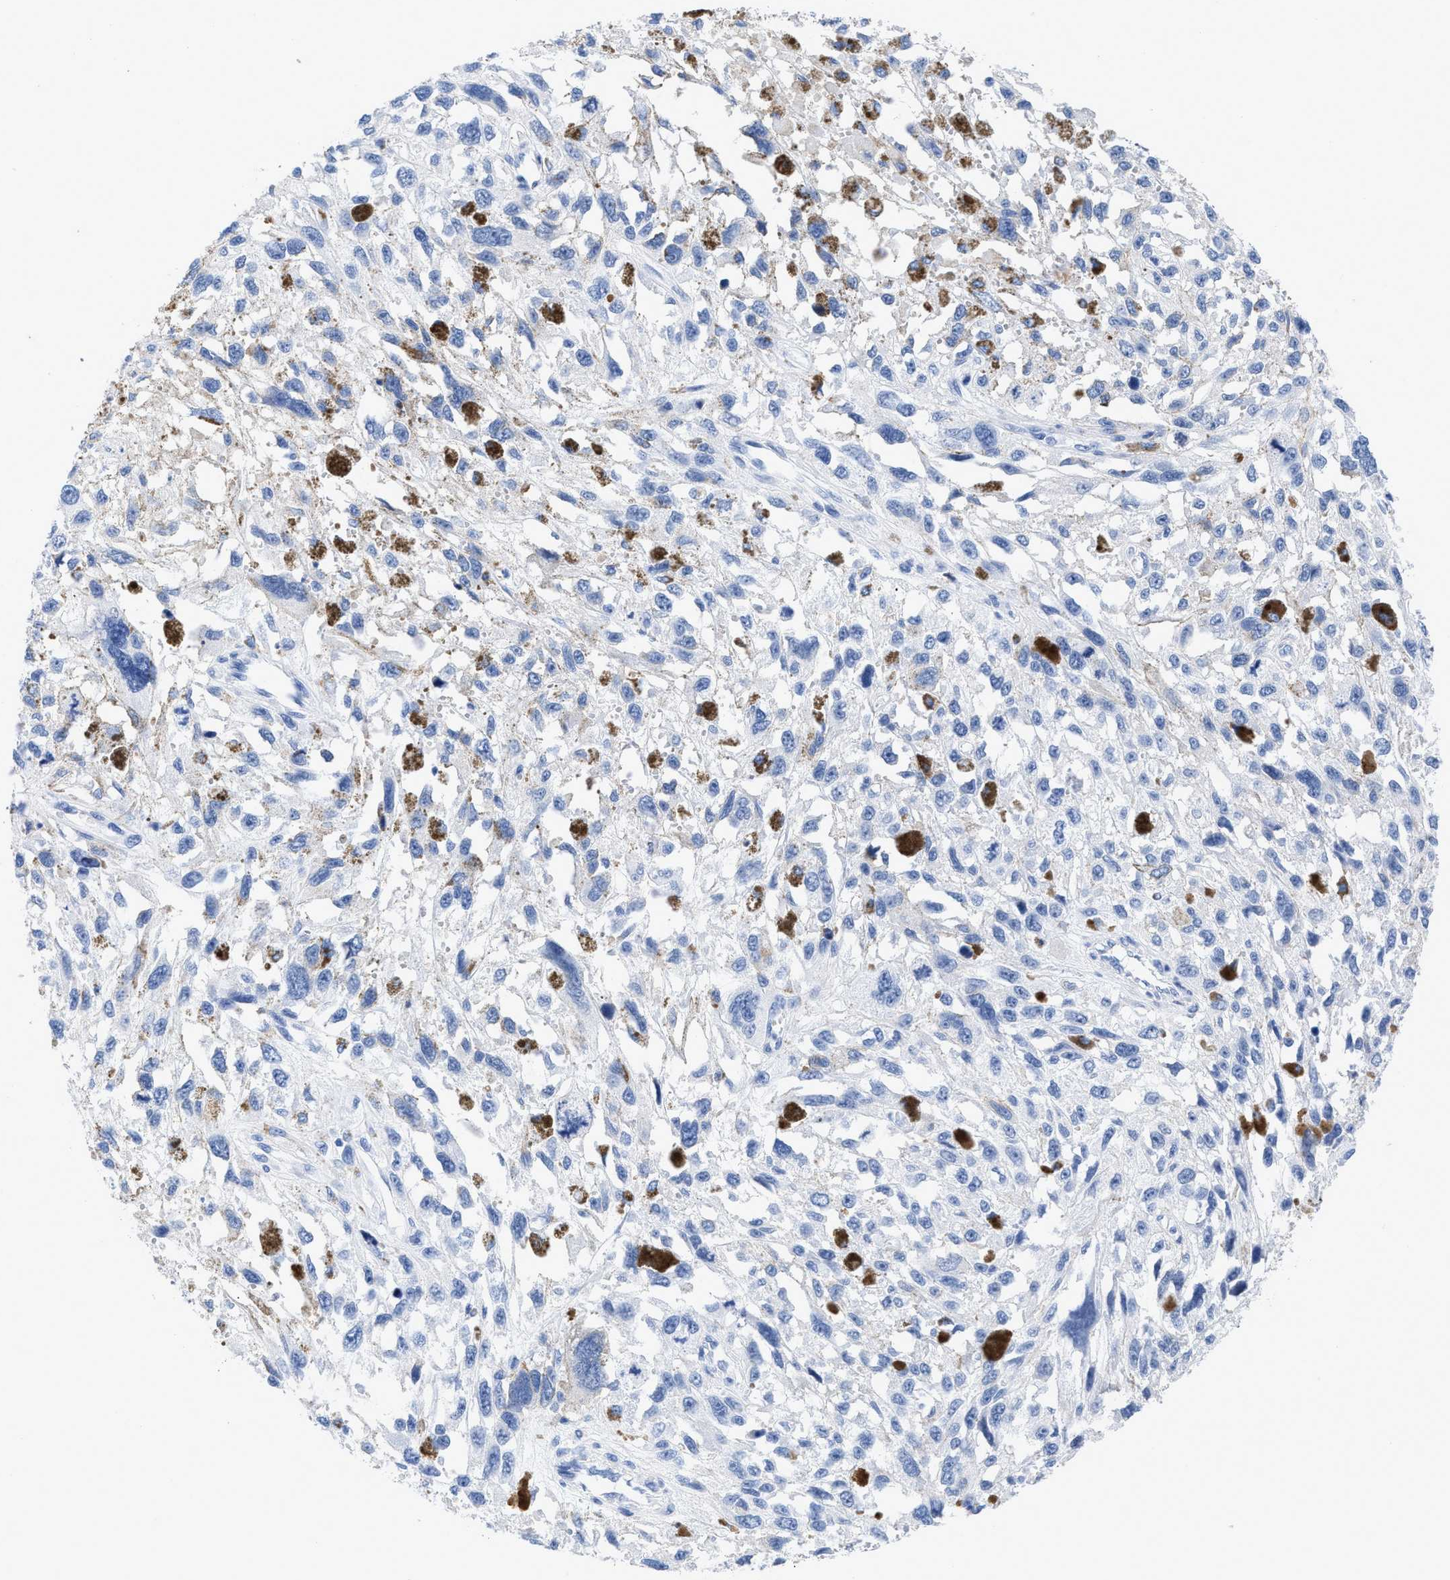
{"staining": {"intensity": "negative", "quantity": "none", "location": "none"}, "tissue": "melanoma", "cell_type": "Tumor cells", "image_type": "cancer", "snomed": [{"axis": "morphology", "description": "Malignant melanoma, Metastatic site"}, {"axis": "topography", "description": "Lymph node"}], "caption": "This histopathology image is of malignant melanoma (metastatic site) stained with IHC to label a protein in brown with the nuclei are counter-stained blue. There is no staining in tumor cells.", "gene": "DUSP26", "patient": {"sex": "male", "age": 59}}